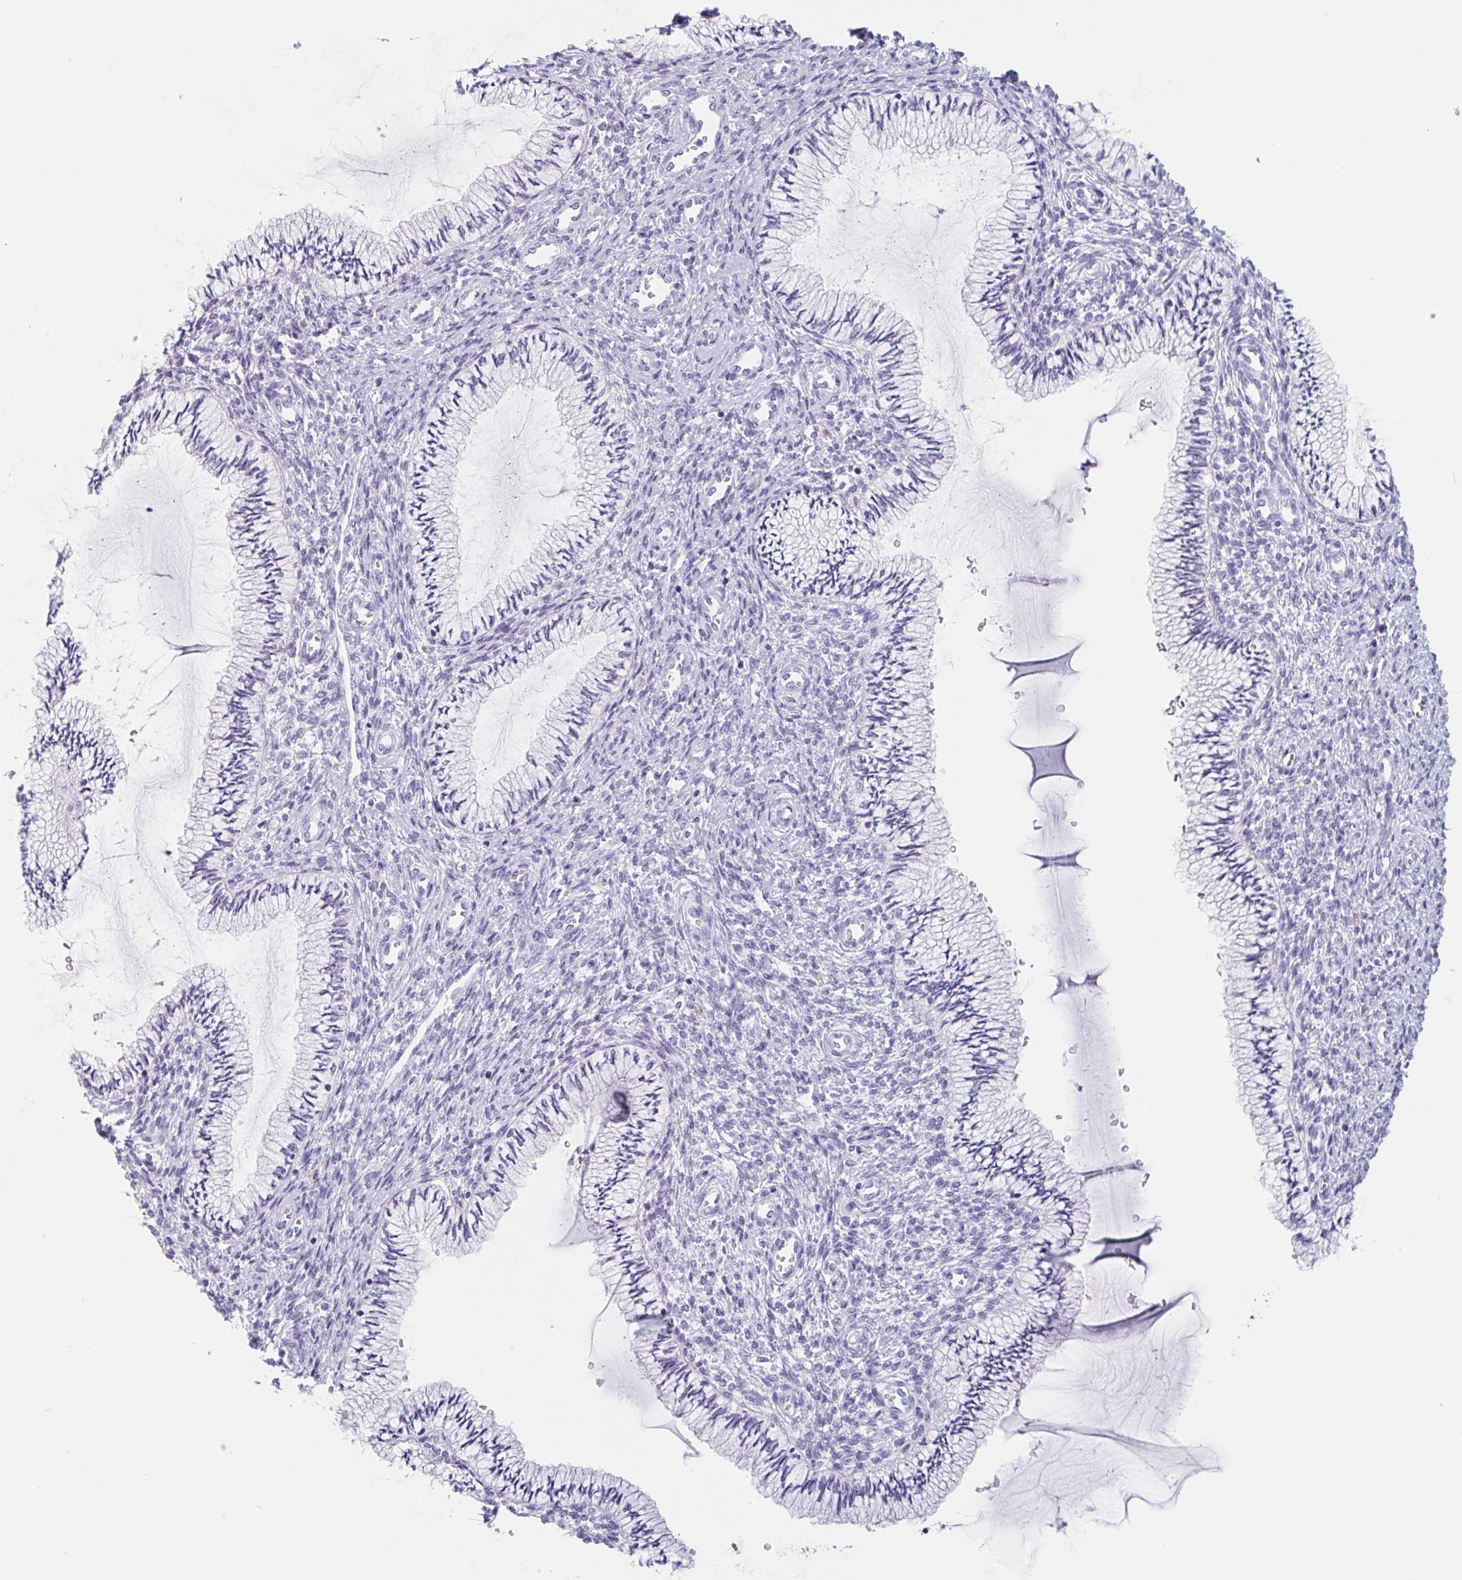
{"staining": {"intensity": "negative", "quantity": "none", "location": "none"}, "tissue": "cervix", "cell_type": "Glandular cells", "image_type": "normal", "snomed": [{"axis": "morphology", "description": "Normal tissue, NOS"}, {"axis": "topography", "description": "Cervix"}], "caption": "IHC of unremarkable cervix displays no staining in glandular cells. (Stains: DAB IHC with hematoxylin counter stain, Microscopy: brightfield microscopy at high magnification).", "gene": "EMC4", "patient": {"sex": "female", "age": 24}}